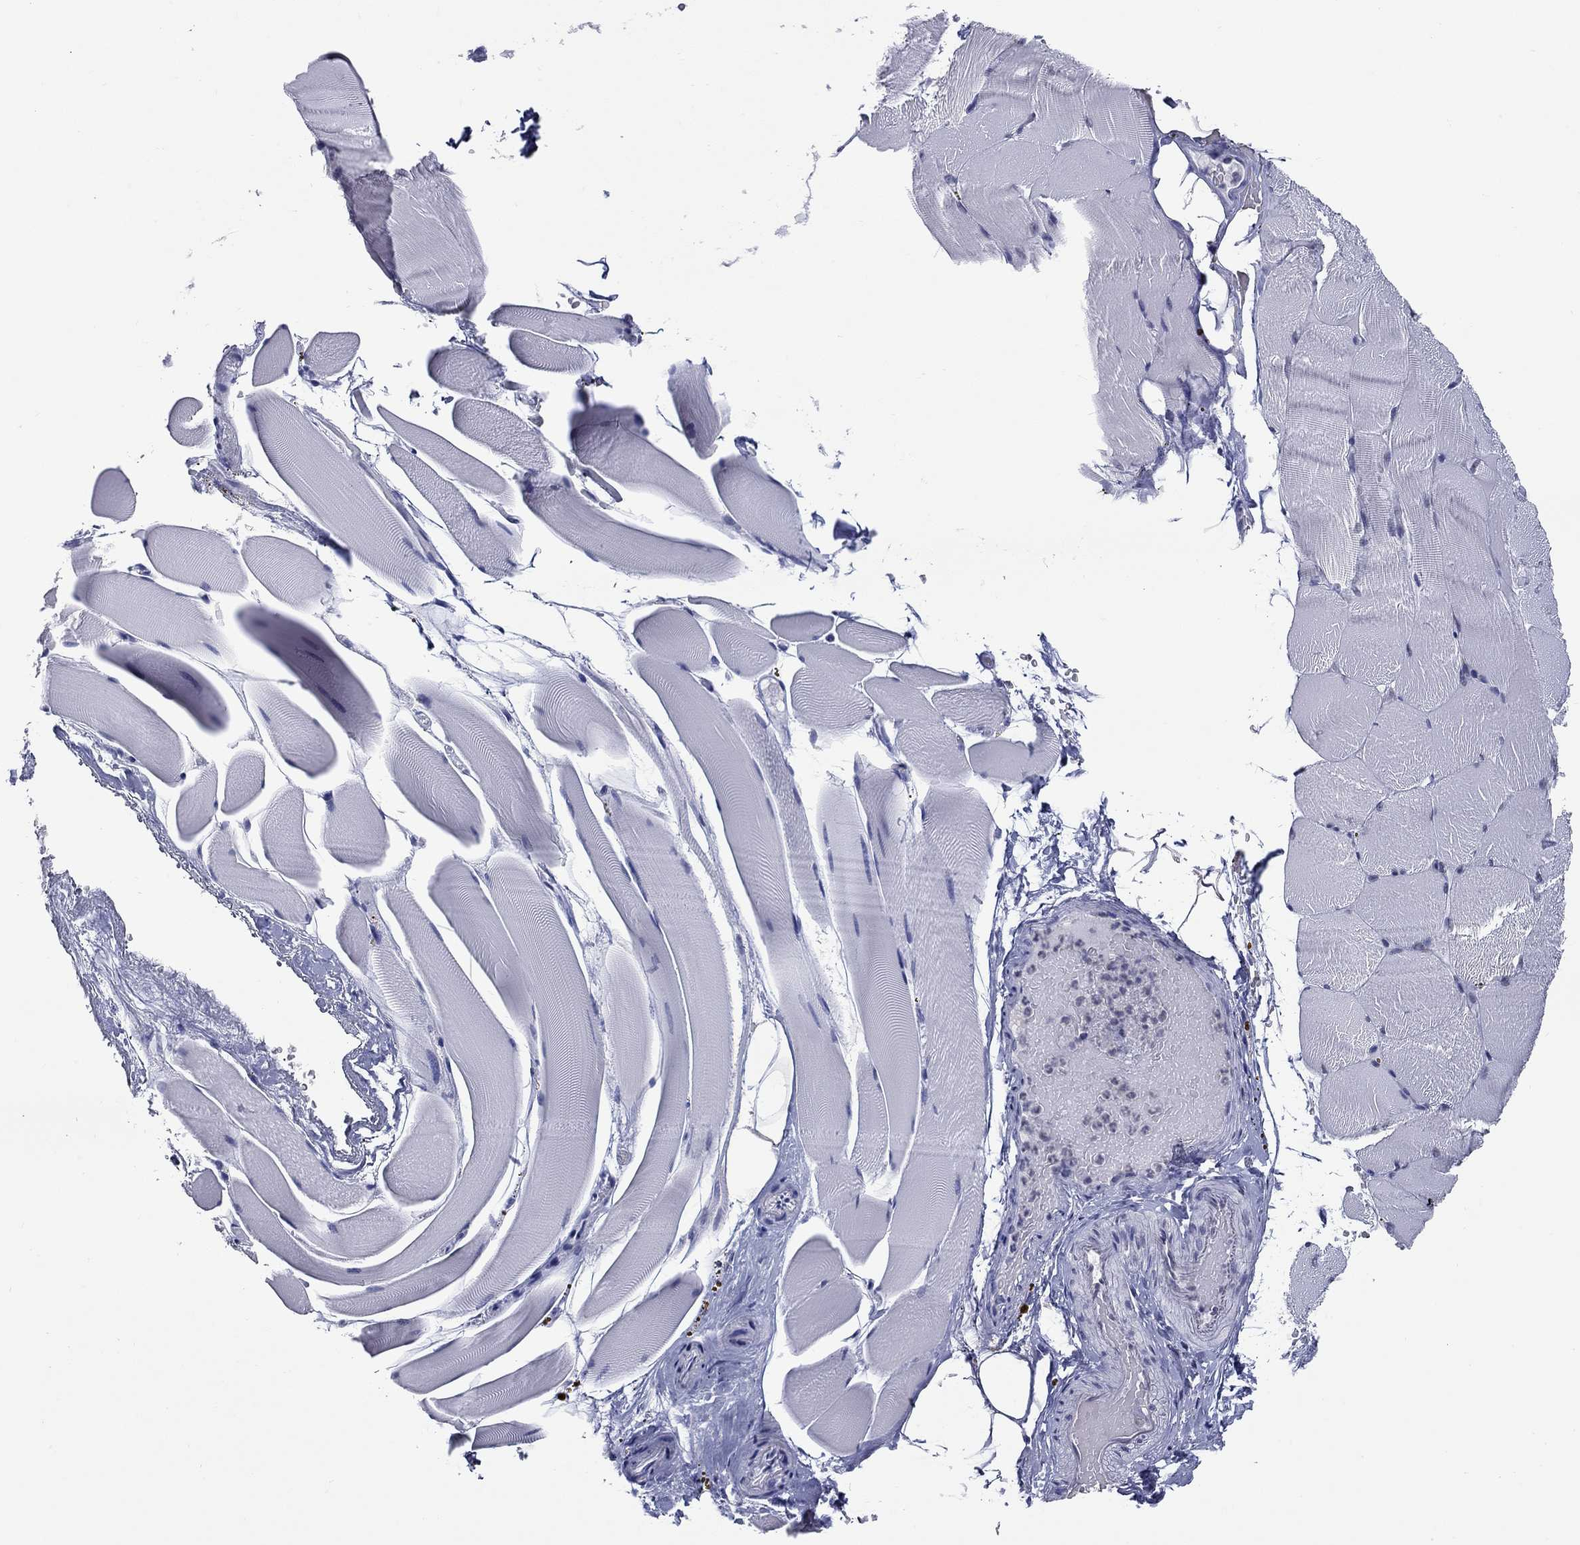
{"staining": {"intensity": "negative", "quantity": "none", "location": "none"}, "tissue": "skeletal muscle", "cell_type": "Myocytes", "image_type": "normal", "snomed": [{"axis": "morphology", "description": "Normal tissue, NOS"}, {"axis": "topography", "description": "Skeletal muscle"}], "caption": "Protein analysis of unremarkable skeletal muscle displays no significant expression in myocytes.", "gene": "SHOC2", "patient": {"sex": "female", "age": 37}}